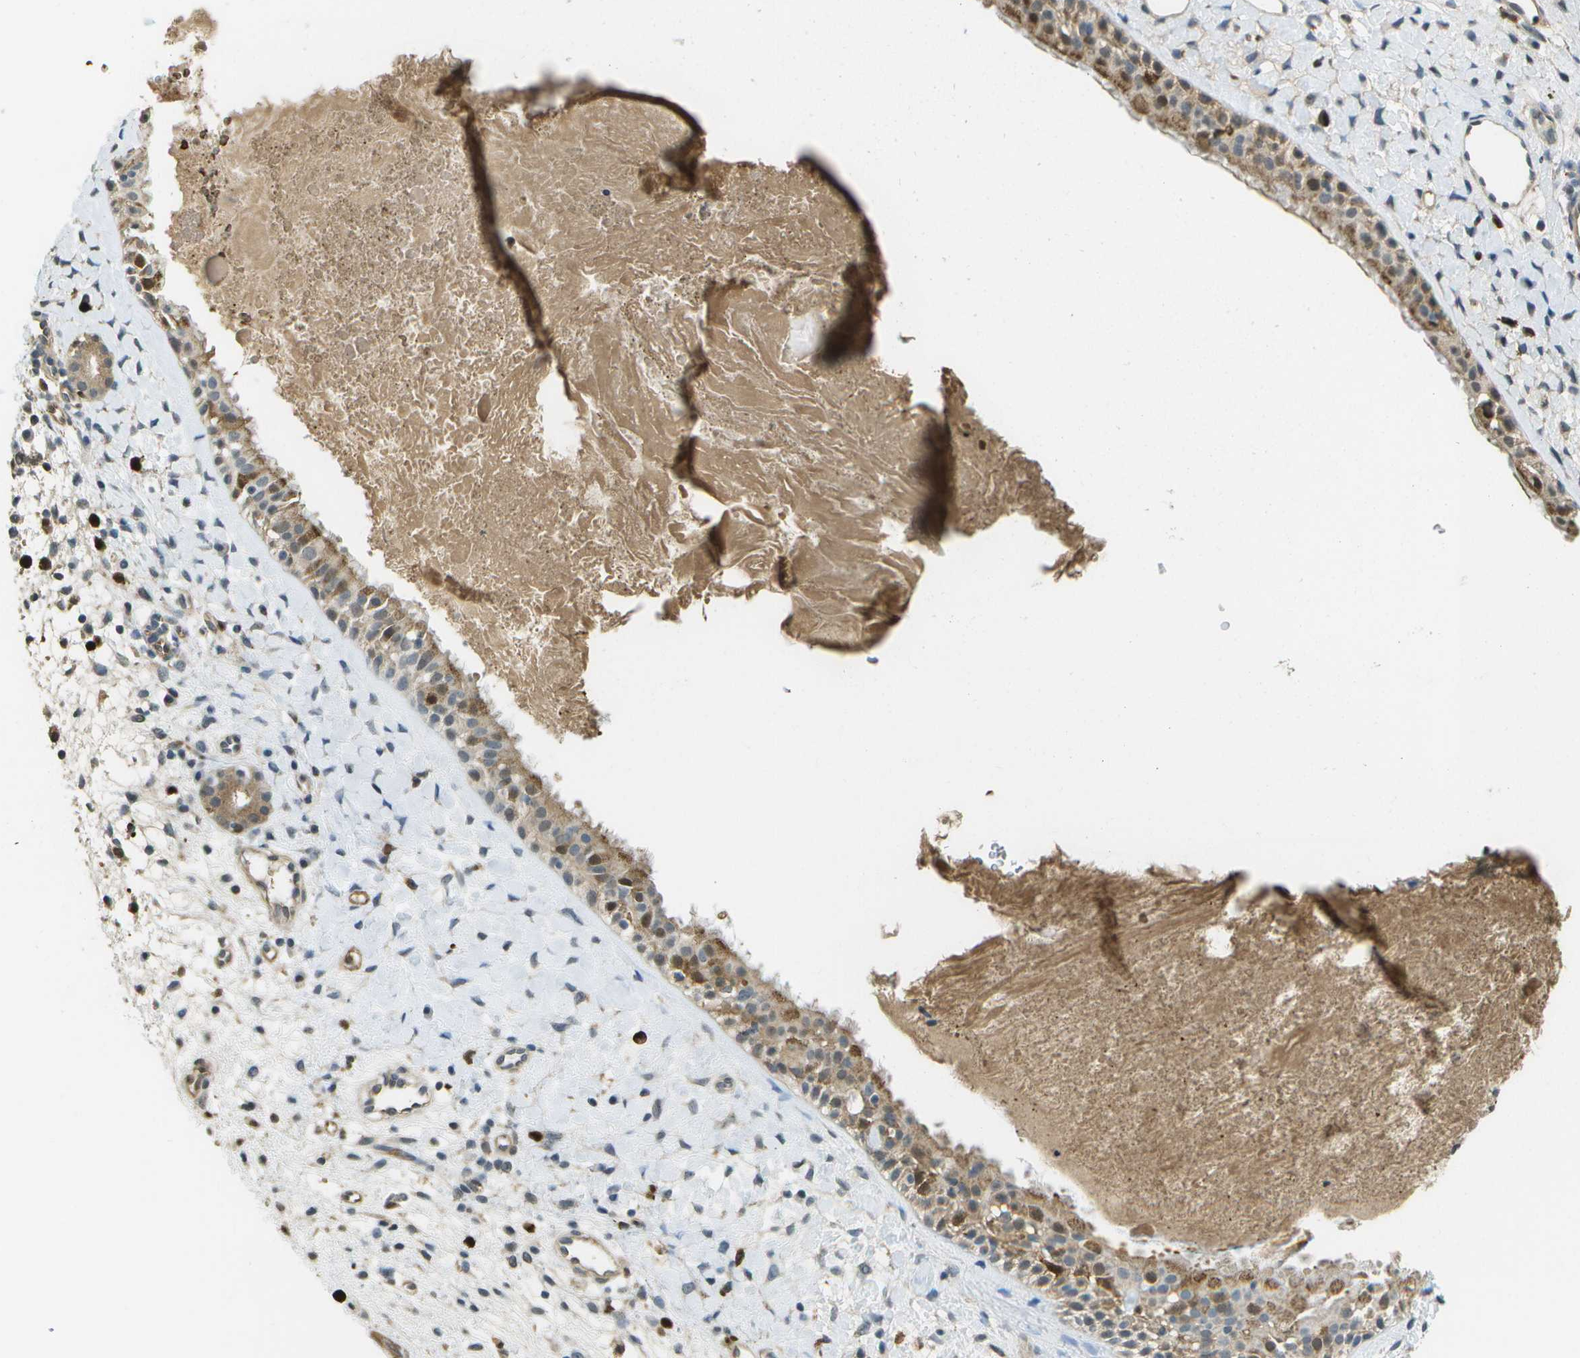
{"staining": {"intensity": "moderate", "quantity": ">75%", "location": "cytoplasmic/membranous"}, "tissue": "nasopharynx", "cell_type": "Respiratory epithelial cells", "image_type": "normal", "snomed": [{"axis": "morphology", "description": "Normal tissue, NOS"}, {"axis": "topography", "description": "Nasopharynx"}], "caption": "Respiratory epithelial cells display medium levels of moderate cytoplasmic/membranous expression in about >75% of cells in benign human nasopharynx.", "gene": "CACHD1", "patient": {"sex": "male", "age": 22}}